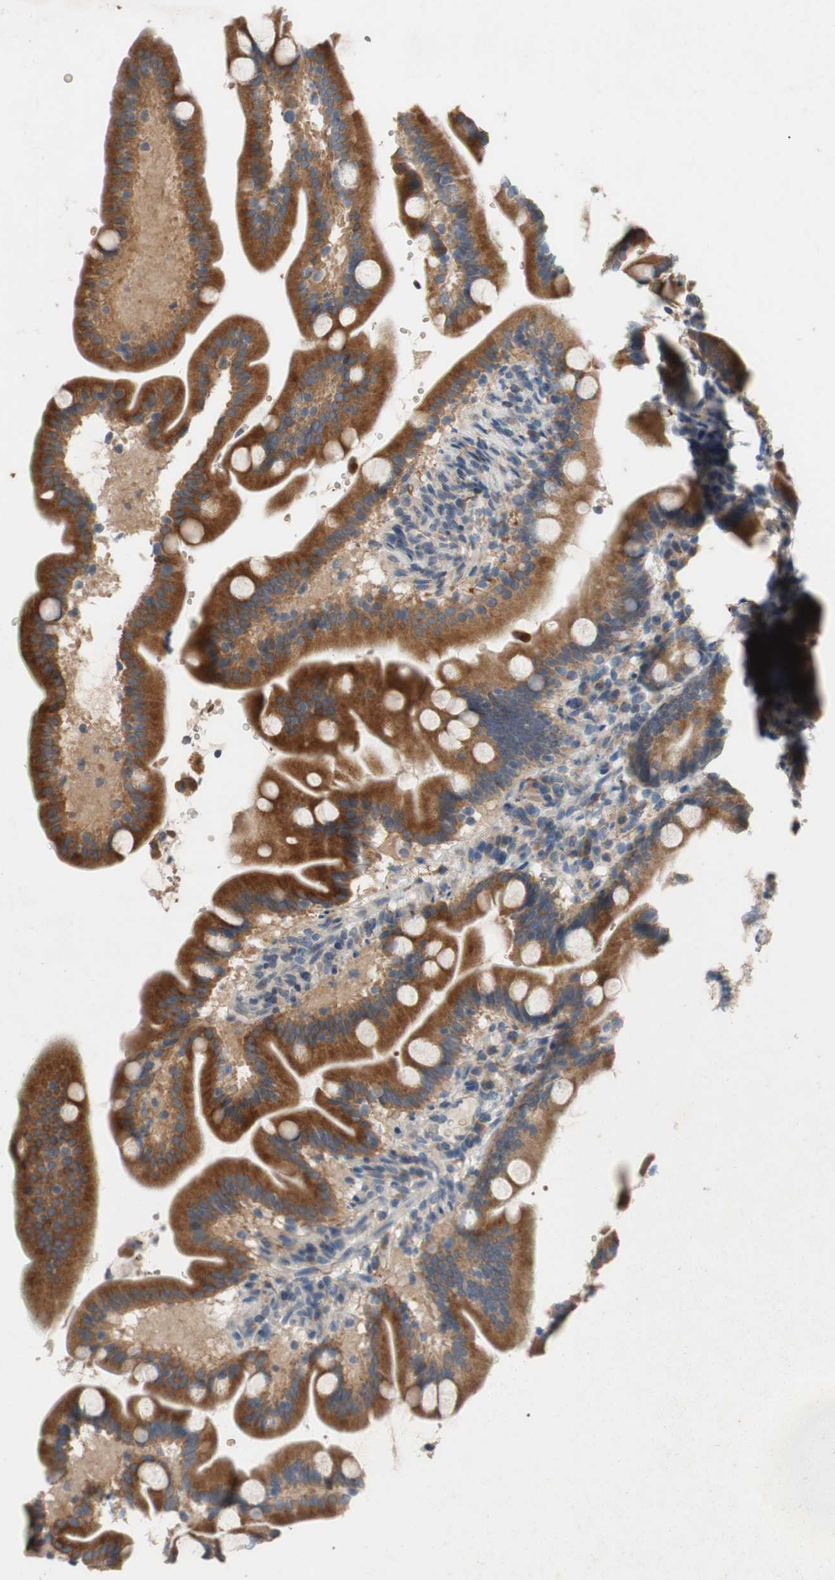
{"staining": {"intensity": "strong", "quantity": ">75%", "location": "cytoplasmic/membranous"}, "tissue": "duodenum", "cell_type": "Glandular cells", "image_type": "normal", "snomed": [{"axis": "morphology", "description": "Normal tissue, NOS"}, {"axis": "topography", "description": "Duodenum"}], "caption": "Duodenum was stained to show a protein in brown. There is high levels of strong cytoplasmic/membranous positivity in approximately >75% of glandular cells. (Stains: DAB (3,3'-diaminobenzidine) in brown, nuclei in blue, Microscopy: brightfield microscopy at high magnification).", "gene": "ADD2", "patient": {"sex": "male", "age": 54}}